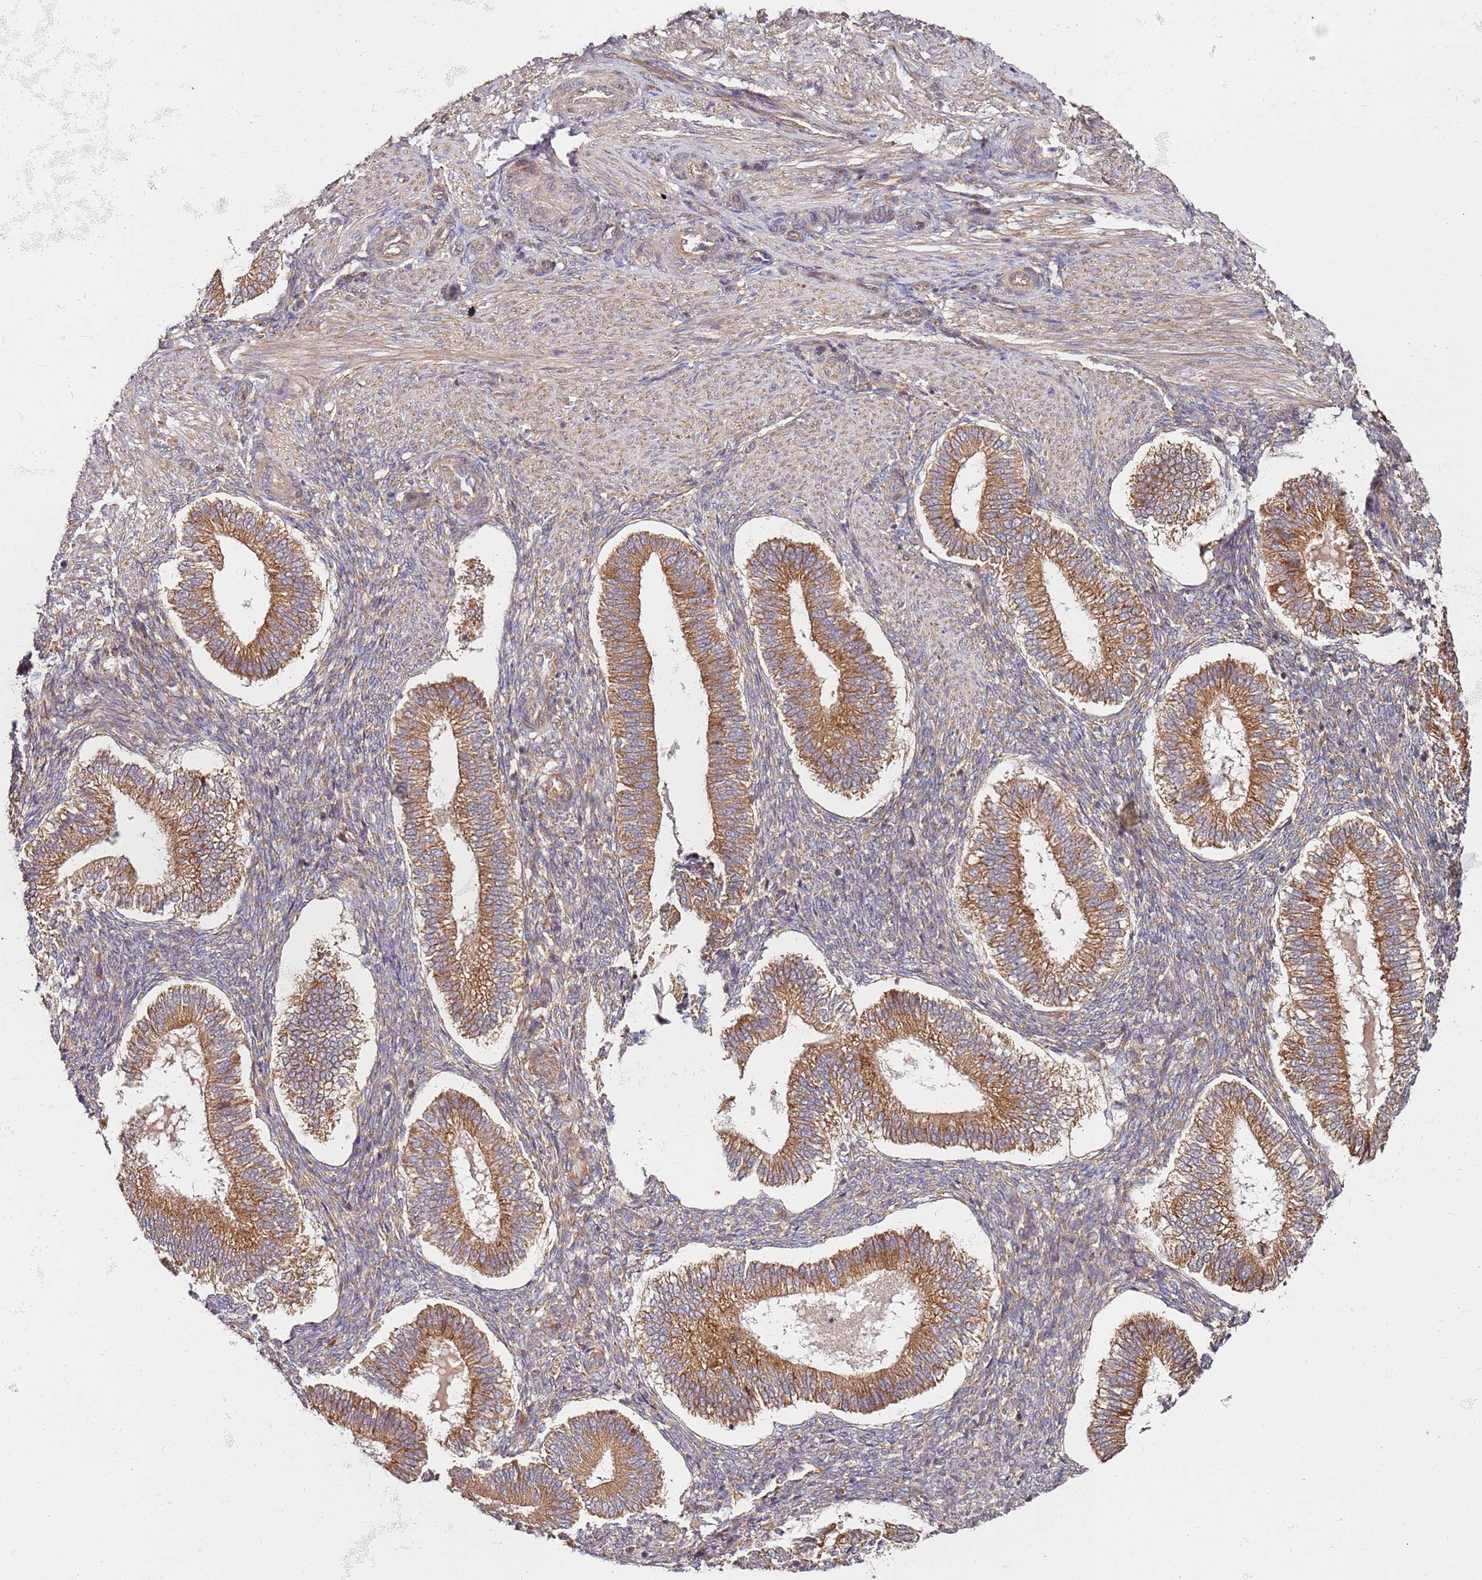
{"staining": {"intensity": "moderate", "quantity": "<25%", "location": "cytoplasmic/membranous"}, "tissue": "endometrium", "cell_type": "Cells in endometrial stroma", "image_type": "normal", "snomed": [{"axis": "morphology", "description": "Normal tissue, NOS"}, {"axis": "topography", "description": "Endometrium"}], "caption": "Benign endometrium was stained to show a protein in brown. There is low levels of moderate cytoplasmic/membranous expression in about <25% of cells in endometrial stroma.", "gene": "RPS3A", "patient": {"sex": "female", "age": 25}}